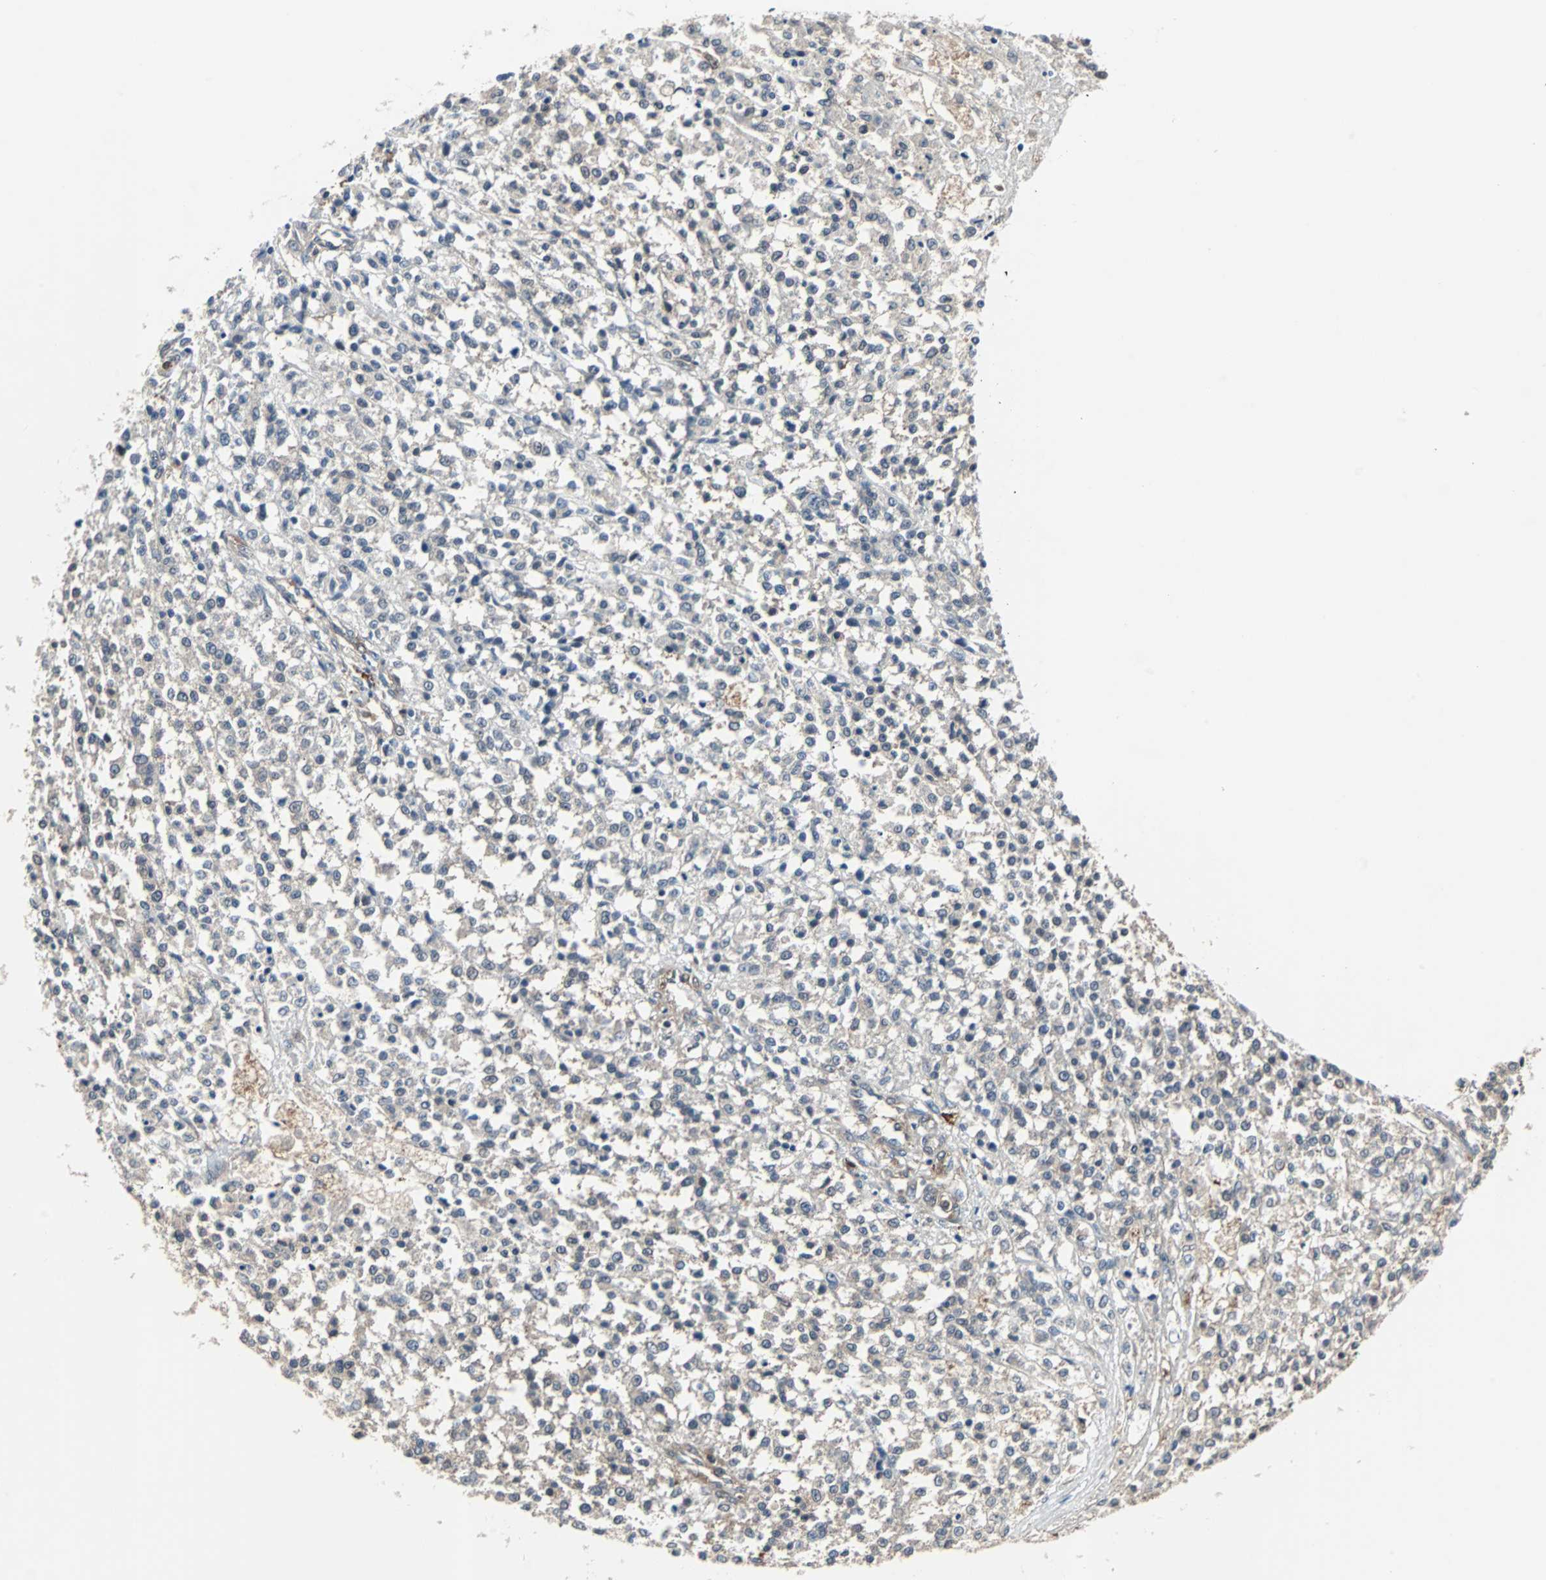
{"staining": {"intensity": "weak", "quantity": ">75%", "location": "cytoplasmic/membranous"}, "tissue": "testis cancer", "cell_type": "Tumor cells", "image_type": "cancer", "snomed": [{"axis": "morphology", "description": "Seminoma, NOS"}, {"axis": "topography", "description": "Testis"}], "caption": "Human testis cancer stained with a brown dye exhibits weak cytoplasmic/membranous positive expression in approximately >75% of tumor cells.", "gene": "PAK1", "patient": {"sex": "male", "age": 59}}